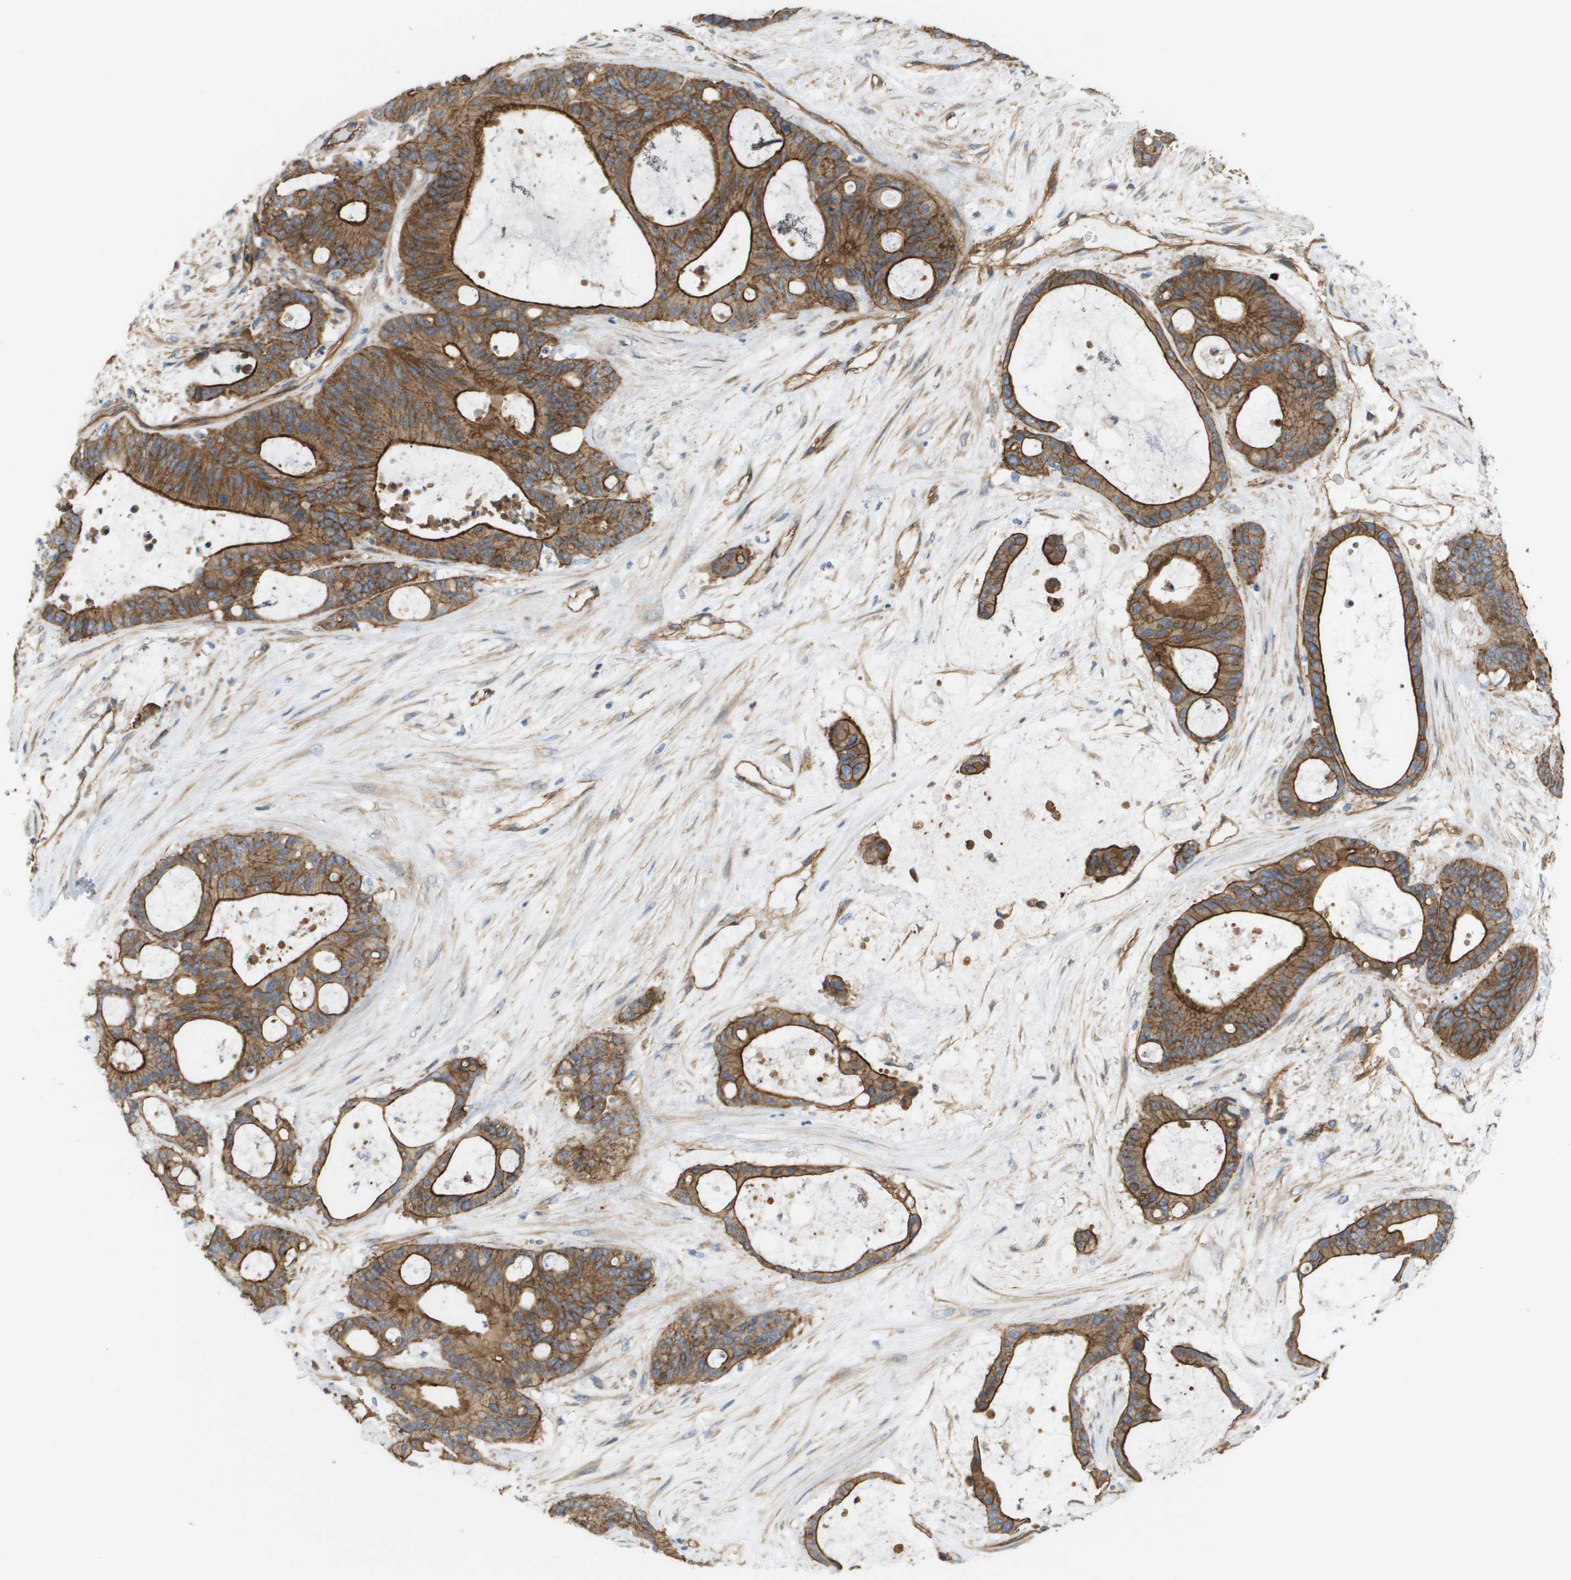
{"staining": {"intensity": "strong", "quantity": ">75%", "location": "cytoplasmic/membranous"}, "tissue": "liver cancer", "cell_type": "Tumor cells", "image_type": "cancer", "snomed": [{"axis": "morphology", "description": "Cholangiocarcinoma"}, {"axis": "topography", "description": "Liver"}], "caption": "Liver cancer stained with DAB (3,3'-diaminobenzidine) immunohistochemistry (IHC) exhibits high levels of strong cytoplasmic/membranous positivity in about >75% of tumor cells.", "gene": "SGMS2", "patient": {"sex": "female", "age": 73}}